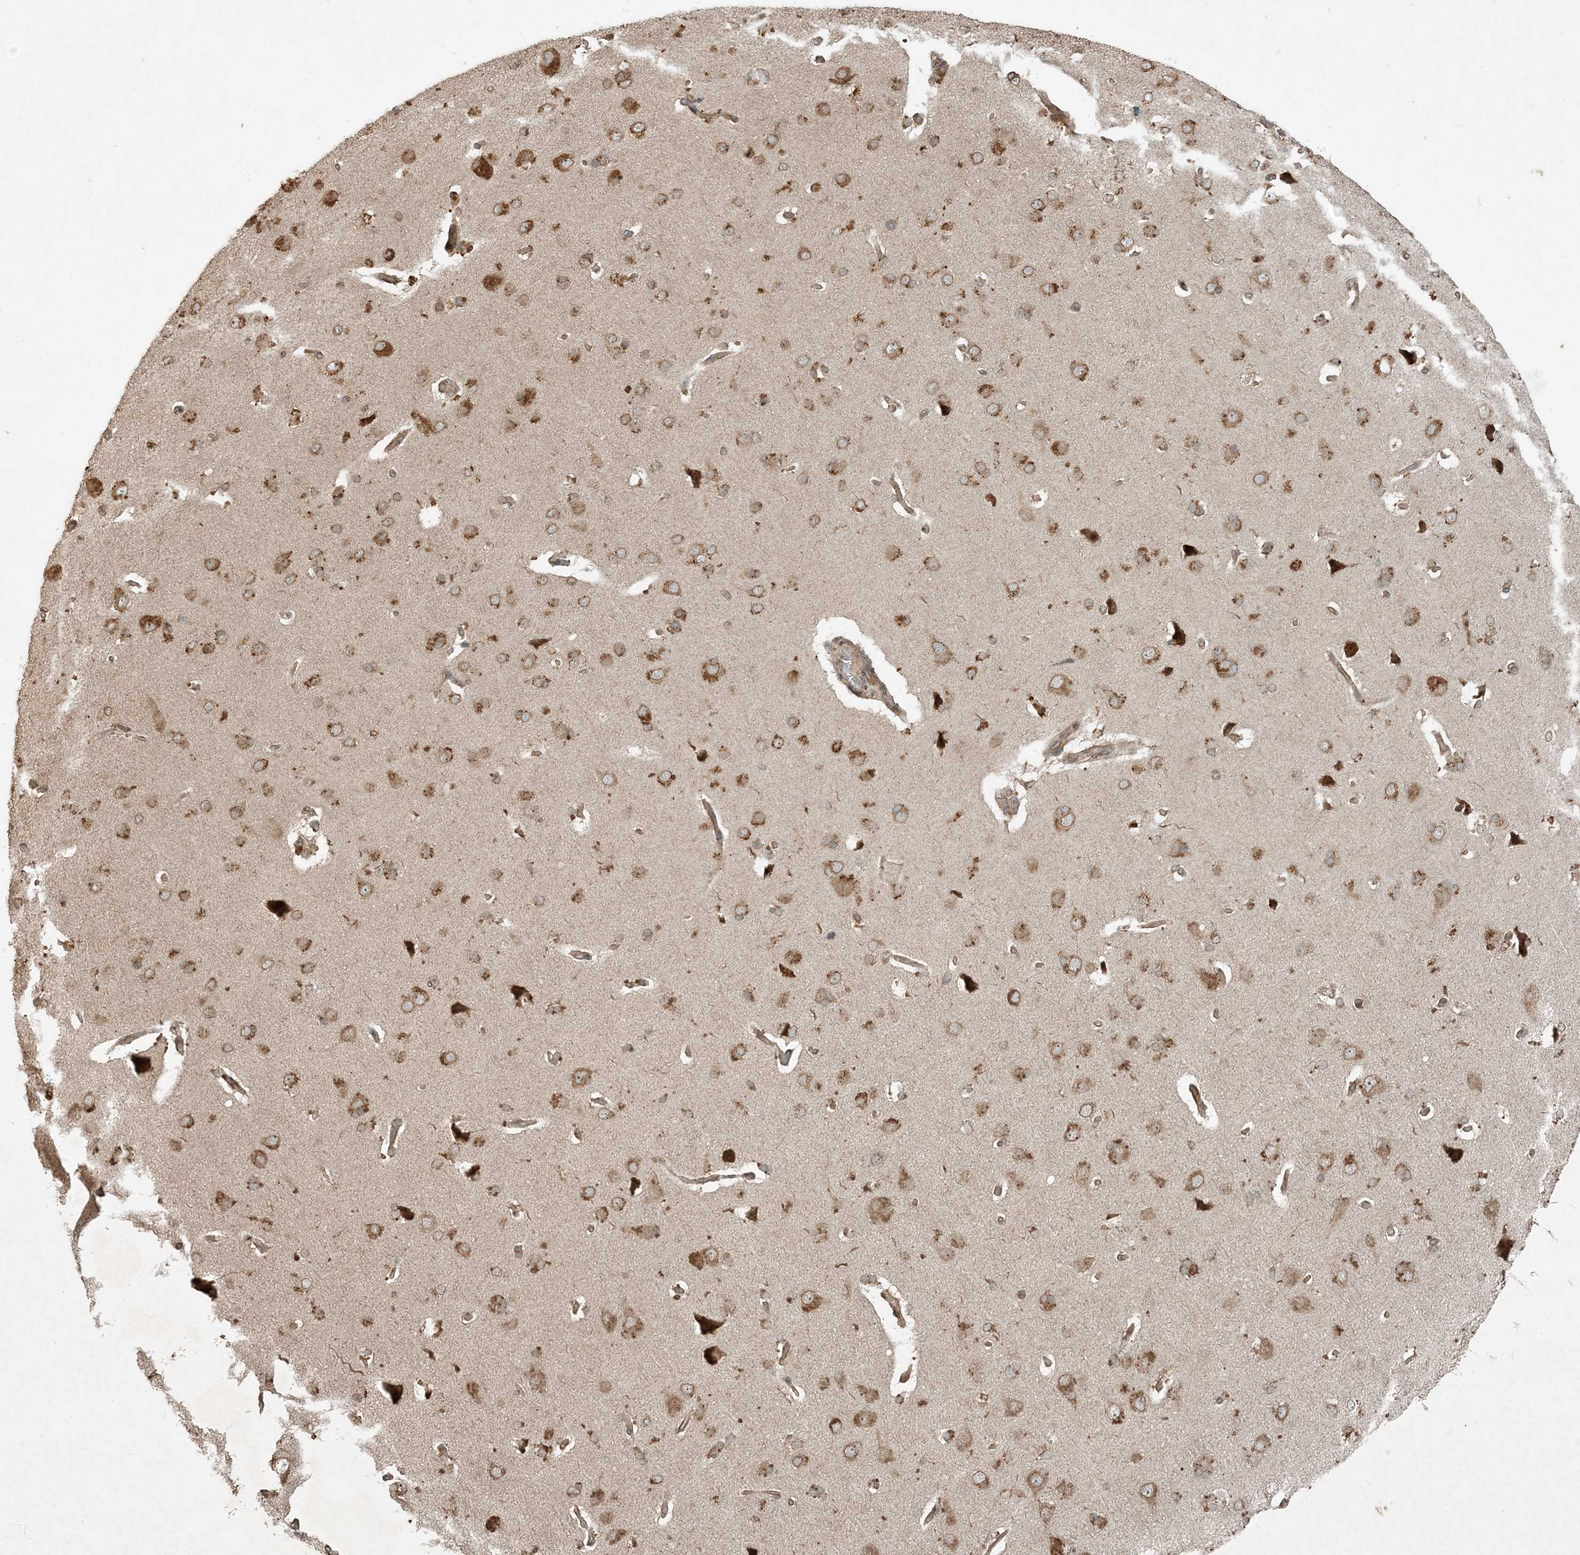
{"staining": {"intensity": "weak", "quantity": "25%-75%", "location": "cytoplasmic/membranous"}, "tissue": "cerebral cortex", "cell_type": "Endothelial cells", "image_type": "normal", "snomed": [{"axis": "morphology", "description": "Normal tissue, NOS"}, {"axis": "topography", "description": "Cerebral cortex"}], "caption": "This photomicrograph shows IHC staining of benign human cerebral cortex, with low weak cytoplasmic/membranous staining in approximately 25%-75% of endothelial cells.", "gene": "COMMD8", "patient": {"sex": "male", "age": 62}}